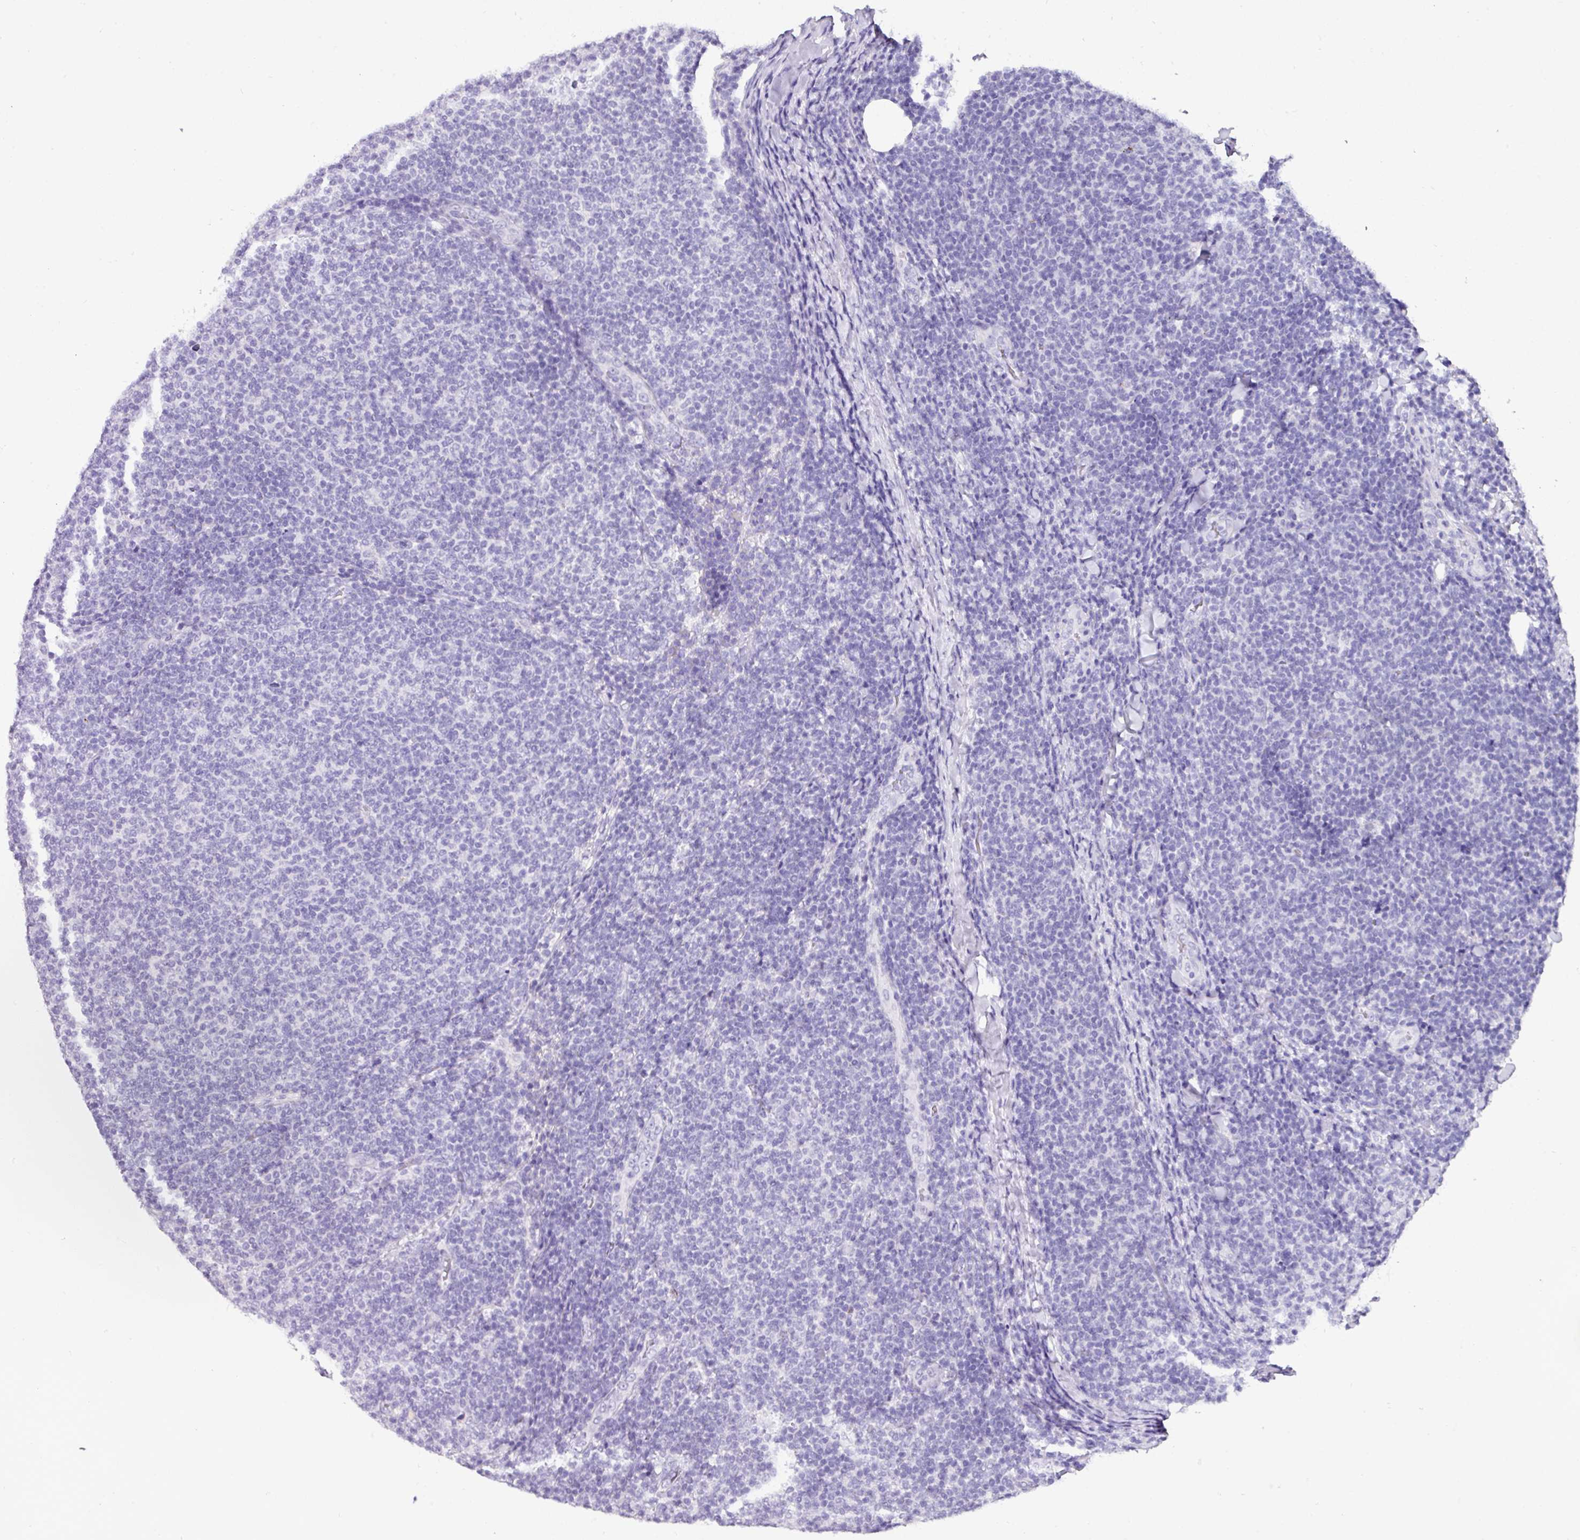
{"staining": {"intensity": "negative", "quantity": "none", "location": "none"}, "tissue": "lymphoma", "cell_type": "Tumor cells", "image_type": "cancer", "snomed": [{"axis": "morphology", "description": "Malignant lymphoma, non-Hodgkin's type, Low grade"}, {"axis": "topography", "description": "Lymph node"}], "caption": "This is a image of immunohistochemistry staining of lymphoma, which shows no expression in tumor cells.", "gene": "NAPSA", "patient": {"sex": "male", "age": 66}}